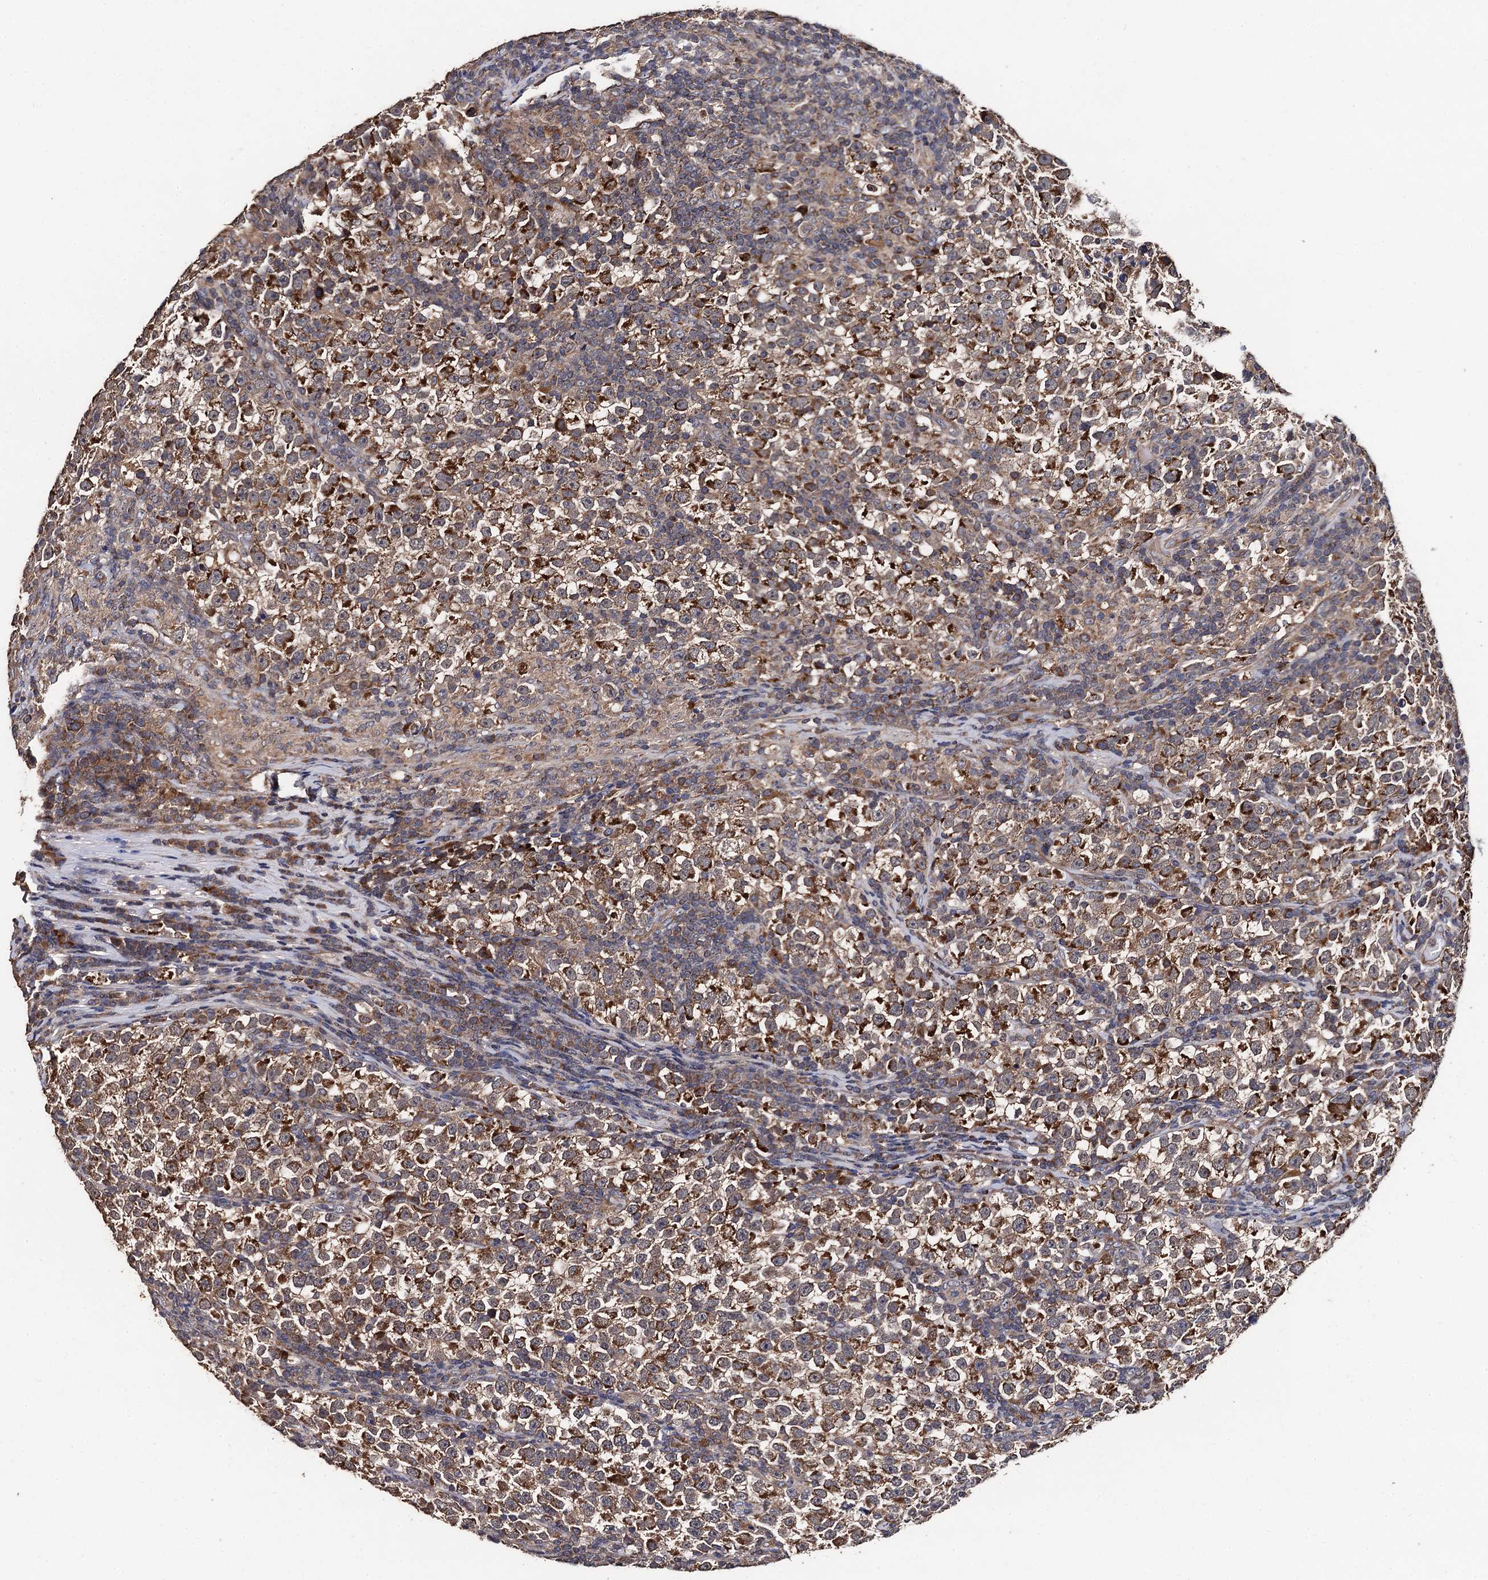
{"staining": {"intensity": "moderate", "quantity": ">75%", "location": "cytoplasmic/membranous"}, "tissue": "testis cancer", "cell_type": "Tumor cells", "image_type": "cancer", "snomed": [{"axis": "morphology", "description": "Normal tissue, NOS"}, {"axis": "morphology", "description": "Seminoma, NOS"}, {"axis": "topography", "description": "Testis"}], "caption": "High-power microscopy captured an IHC image of testis cancer, revealing moderate cytoplasmic/membranous staining in about >75% of tumor cells.", "gene": "PPTC7", "patient": {"sex": "male", "age": 43}}